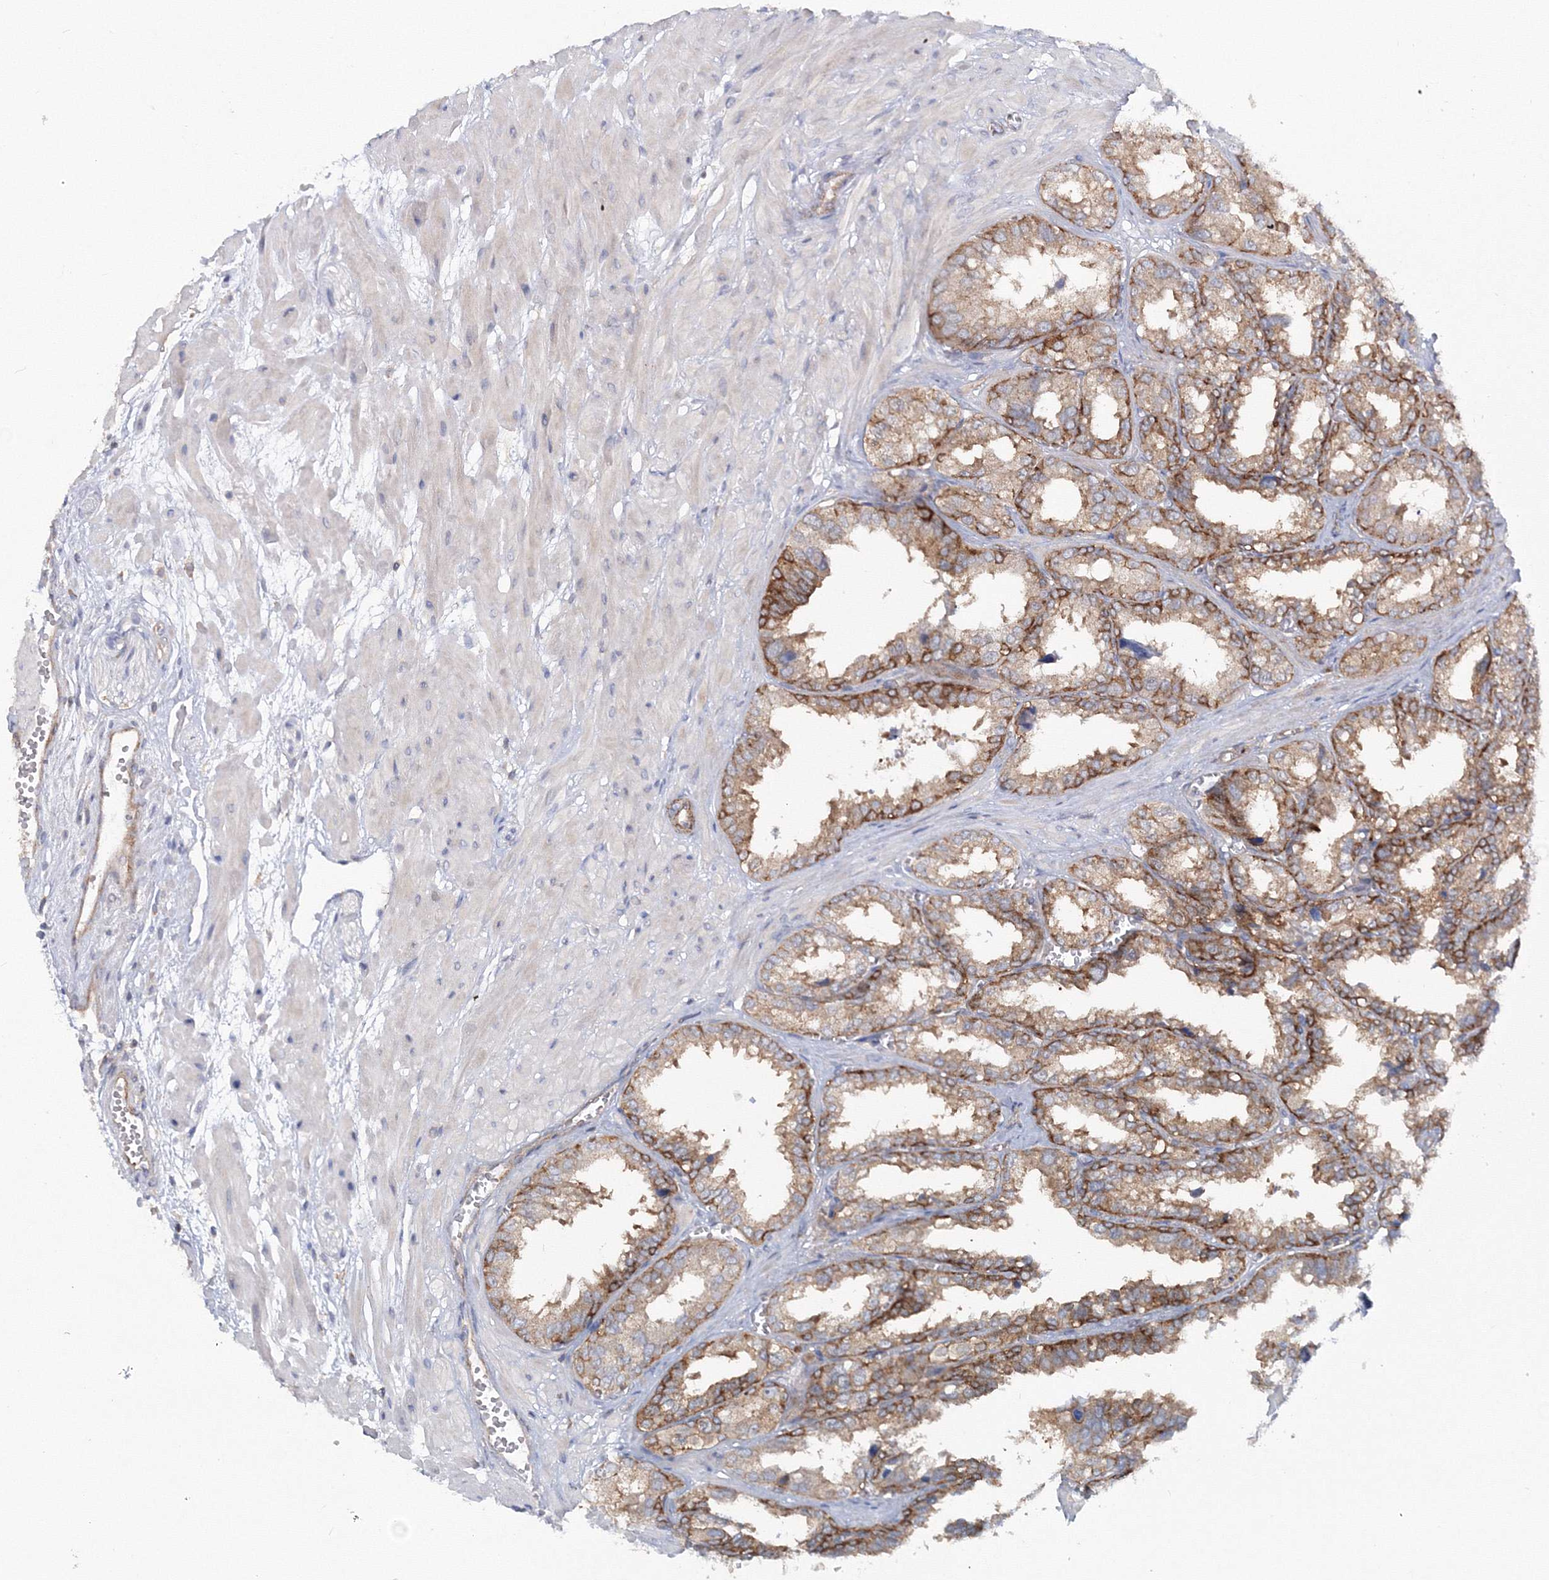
{"staining": {"intensity": "moderate", "quantity": "25%-75%", "location": "cytoplasmic/membranous"}, "tissue": "seminal vesicle", "cell_type": "Glandular cells", "image_type": "normal", "snomed": [{"axis": "morphology", "description": "Normal tissue, NOS"}, {"axis": "topography", "description": "Prostate"}, {"axis": "topography", "description": "Seminal veicle"}], "caption": "IHC micrograph of normal seminal vesicle stained for a protein (brown), which exhibits medium levels of moderate cytoplasmic/membranous staining in about 25%-75% of glandular cells.", "gene": "GGA2", "patient": {"sex": "male", "age": 51}}